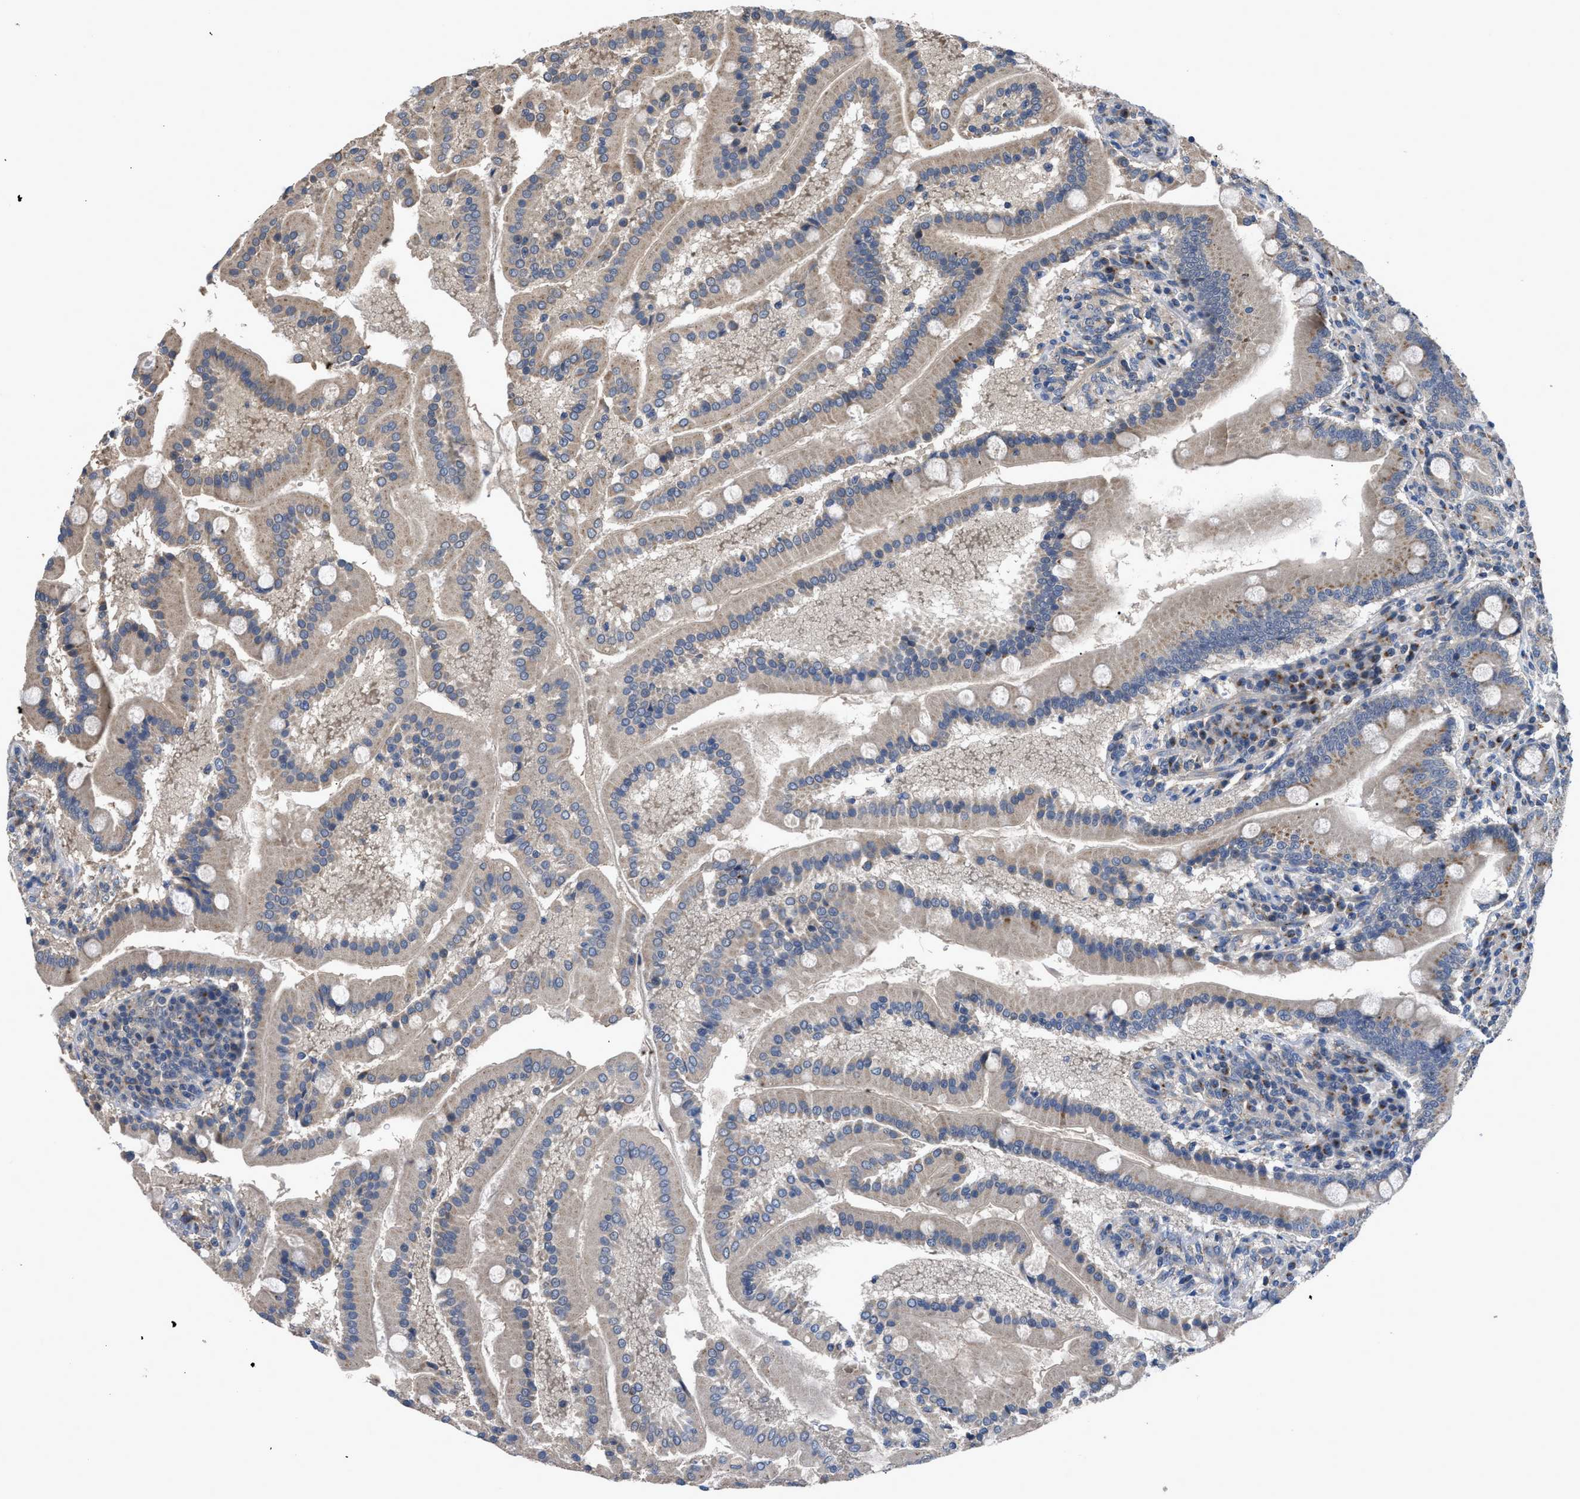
{"staining": {"intensity": "moderate", "quantity": "25%-75%", "location": "cytoplasmic/membranous"}, "tissue": "duodenum", "cell_type": "Glandular cells", "image_type": "normal", "snomed": [{"axis": "morphology", "description": "Normal tissue, NOS"}, {"axis": "topography", "description": "Duodenum"}], "caption": "Protein staining by immunohistochemistry (IHC) exhibits moderate cytoplasmic/membranous staining in about 25%-75% of glandular cells in benign duodenum. The staining is performed using DAB brown chromogen to label protein expression. The nuclei are counter-stained blue using hematoxylin.", "gene": "SIK2", "patient": {"sex": "male", "age": 50}}